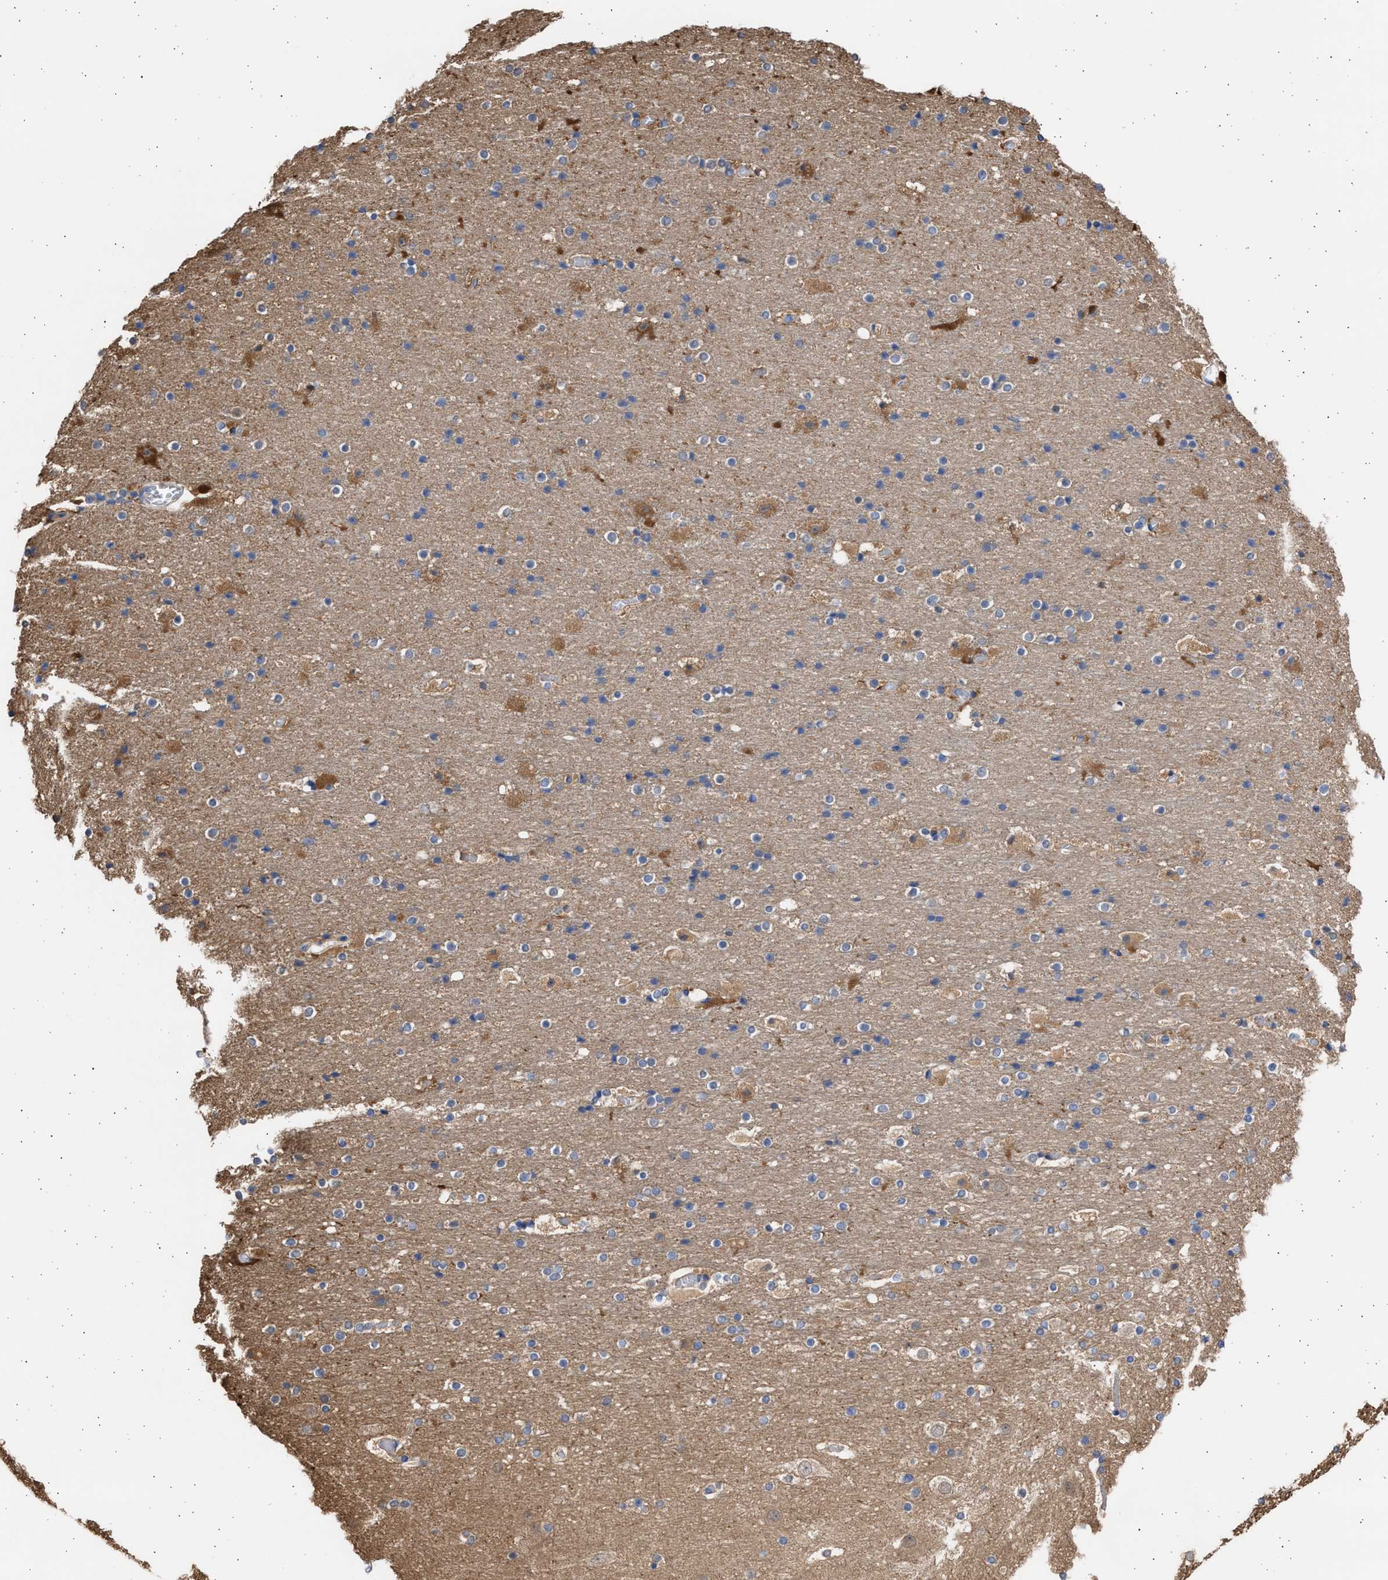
{"staining": {"intensity": "negative", "quantity": "none", "location": "none"}, "tissue": "cerebral cortex", "cell_type": "Endothelial cells", "image_type": "normal", "snomed": [{"axis": "morphology", "description": "Normal tissue, NOS"}, {"axis": "topography", "description": "Cerebral cortex"}], "caption": "High power microscopy image of an immunohistochemistry (IHC) photomicrograph of unremarkable cerebral cortex, revealing no significant positivity in endothelial cells.", "gene": "ALDOC", "patient": {"sex": "male", "age": 57}}